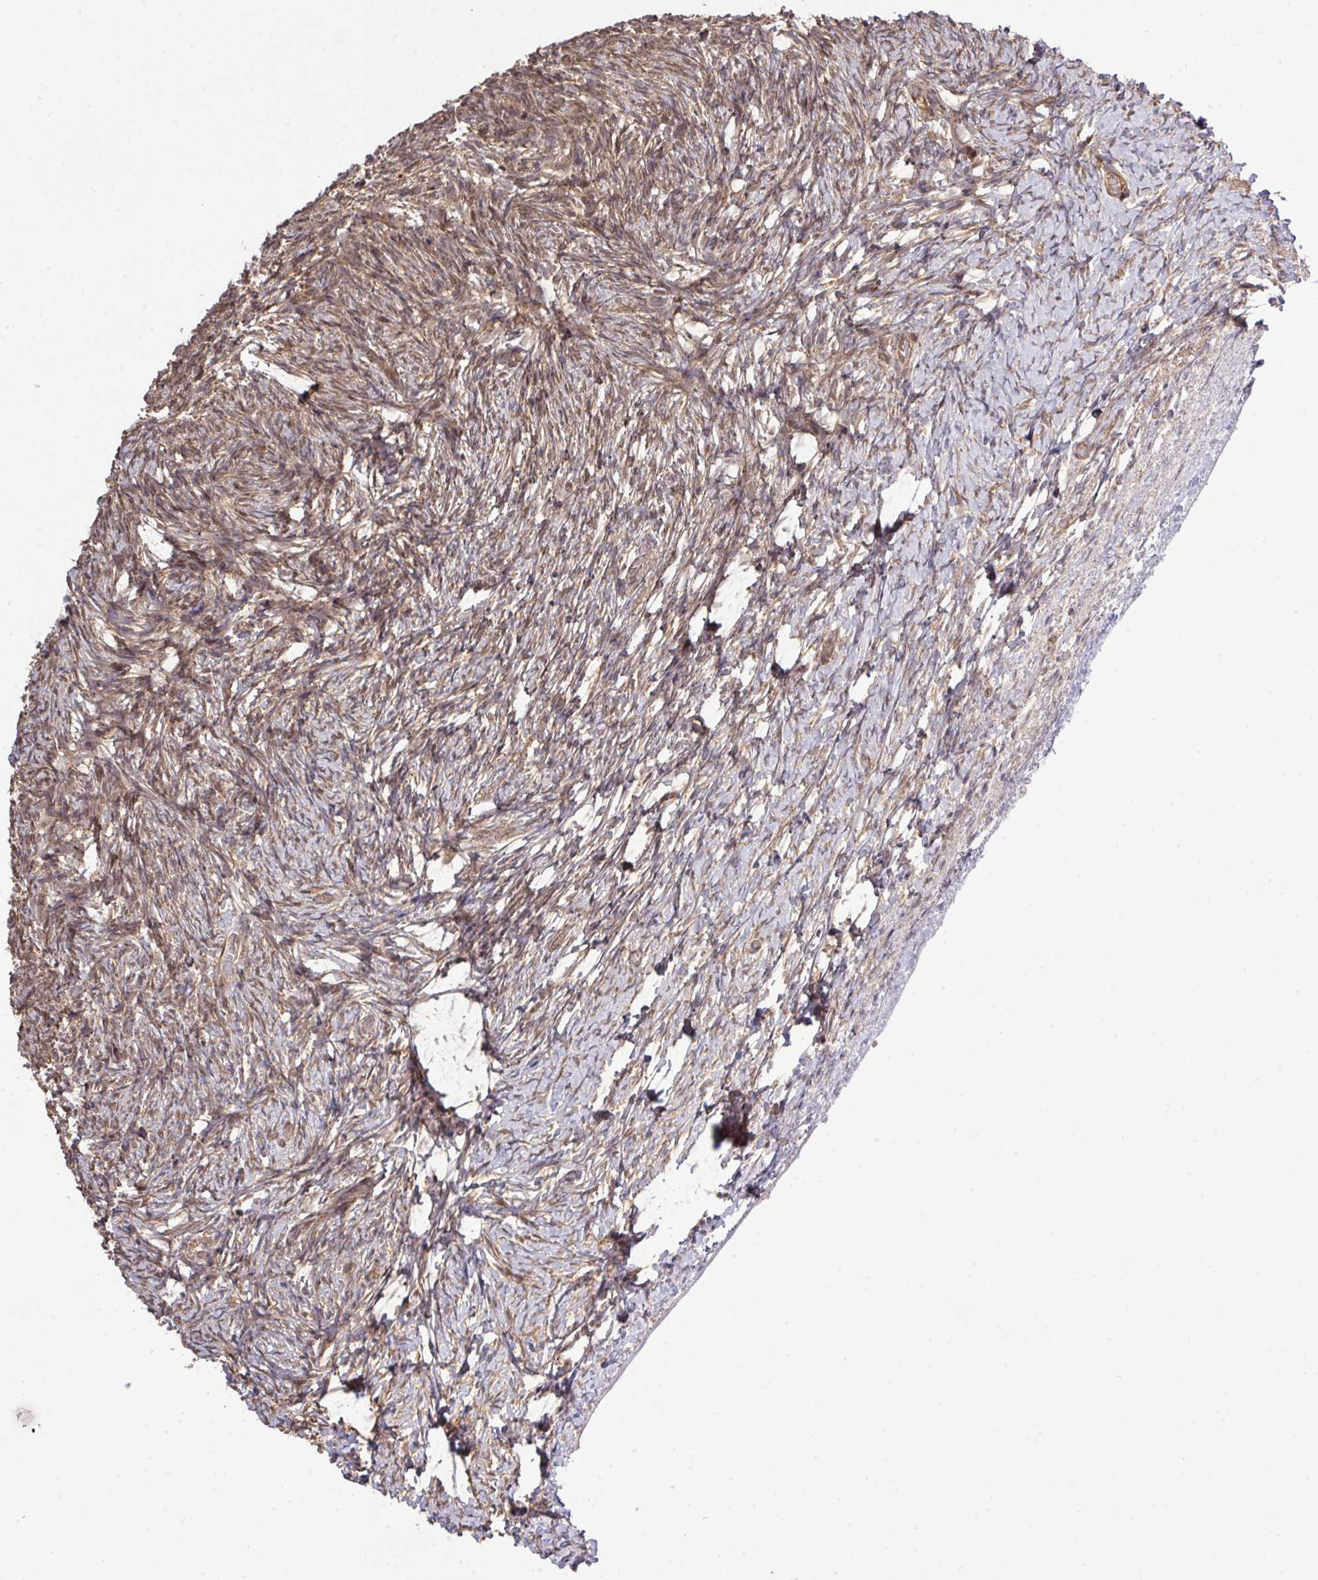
{"staining": {"intensity": "moderate", "quantity": "25%-75%", "location": "cytoplasmic/membranous"}, "tissue": "ovary", "cell_type": "Ovarian stroma cells", "image_type": "normal", "snomed": [{"axis": "morphology", "description": "Normal tissue, NOS"}, {"axis": "topography", "description": "Ovary"}], "caption": "This micrograph exhibits benign ovary stained with immunohistochemistry to label a protein in brown. The cytoplasmic/membranous of ovarian stroma cells show moderate positivity for the protein. Nuclei are counter-stained blue.", "gene": "ARPIN", "patient": {"sex": "female", "age": 39}}